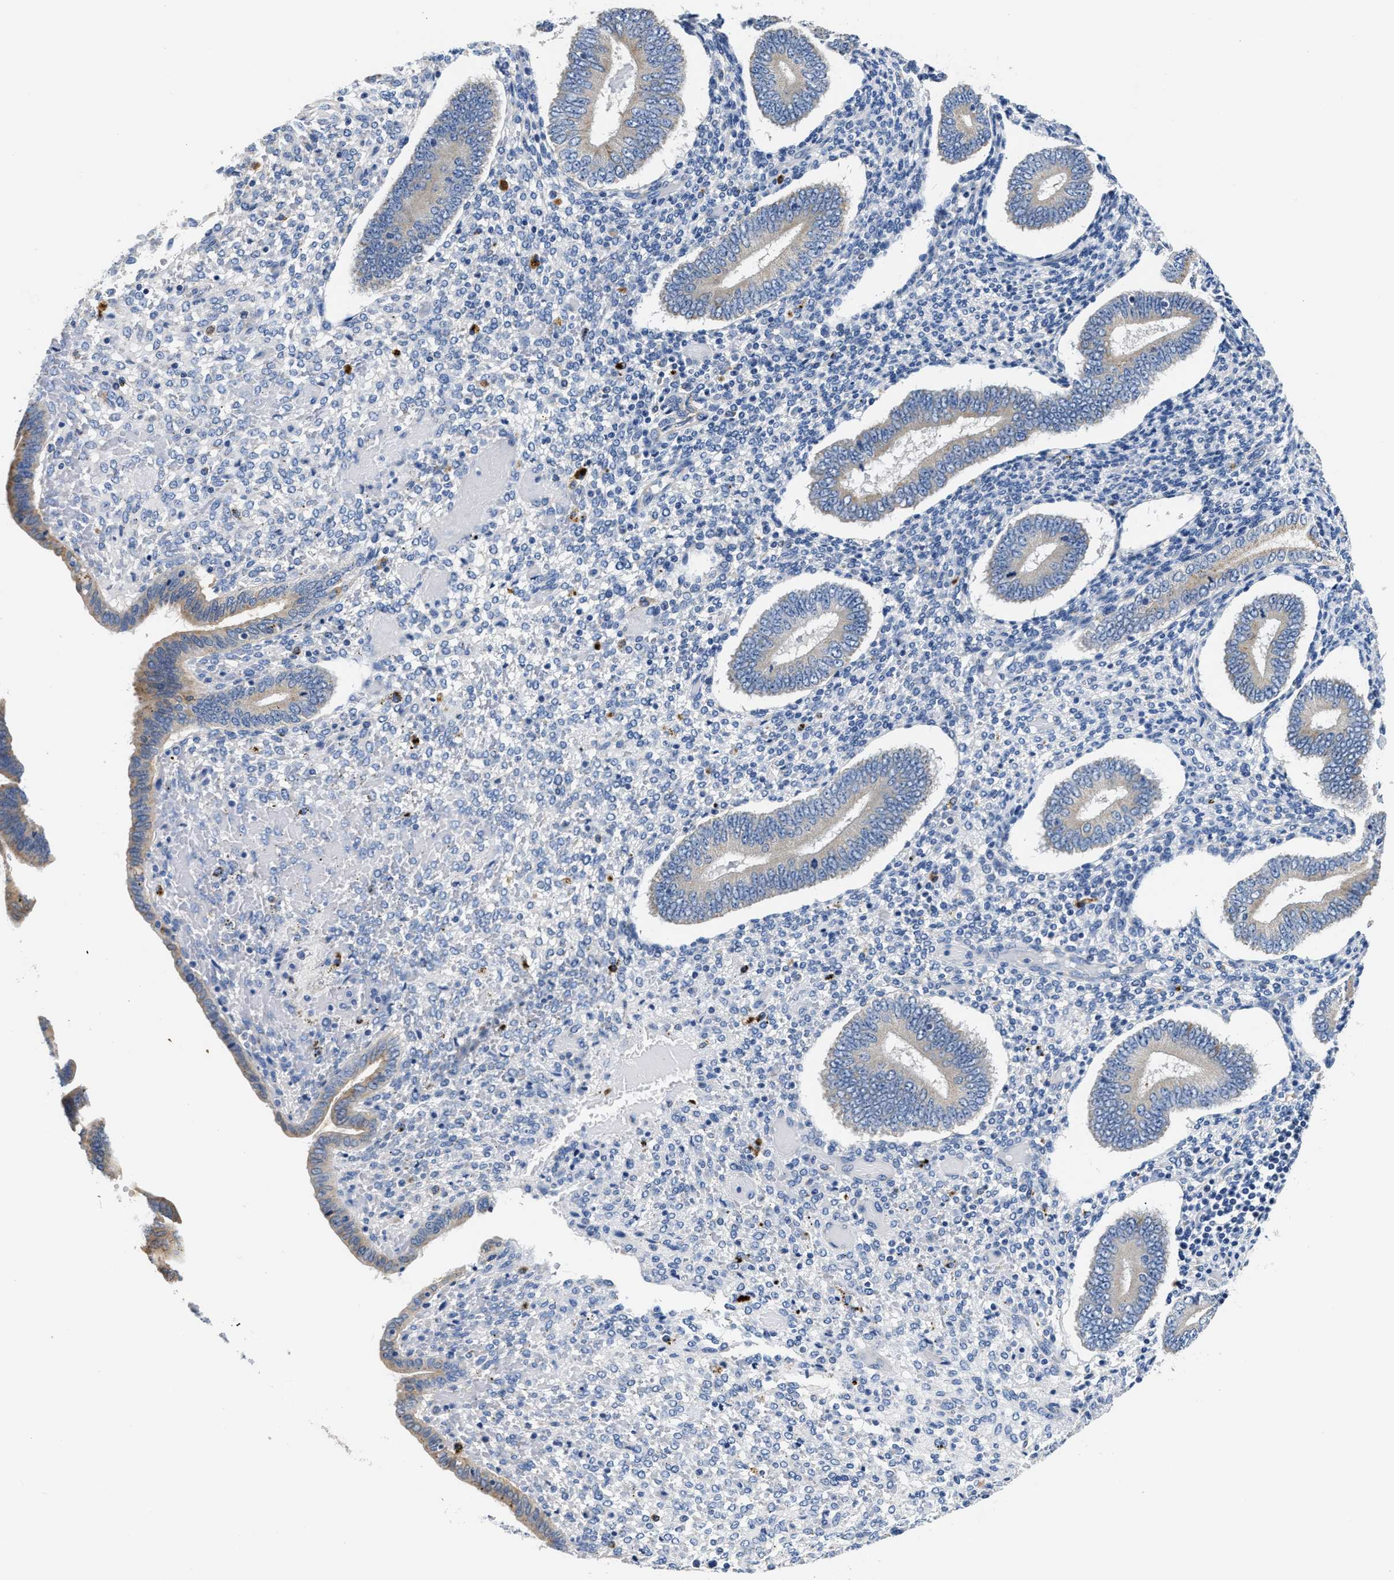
{"staining": {"intensity": "negative", "quantity": "none", "location": "none"}, "tissue": "endometrium", "cell_type": "Cells in endometrial stroma", "image_type": "normal", "snomed": [{"axis": "morphology", "description": "Normal tissue, NOS"}, {"axis": "topography", "description": "Endometrium"}], "caption": "This image is of normal endometrium stained with immunohistochemistry to label a protein in brown with the nuclei are counter-stained blue. There is no positivity in cells in endometrial stroma. The staining was performed using DAB (3,3'-diaminobenzidine) to visualize the protein expression in brown, while the nuclei were stained in blue with hematoxylin (Magnification: 20x).", "gene": "ACADVL", "patient": {"sex": "female", "age": 42}}